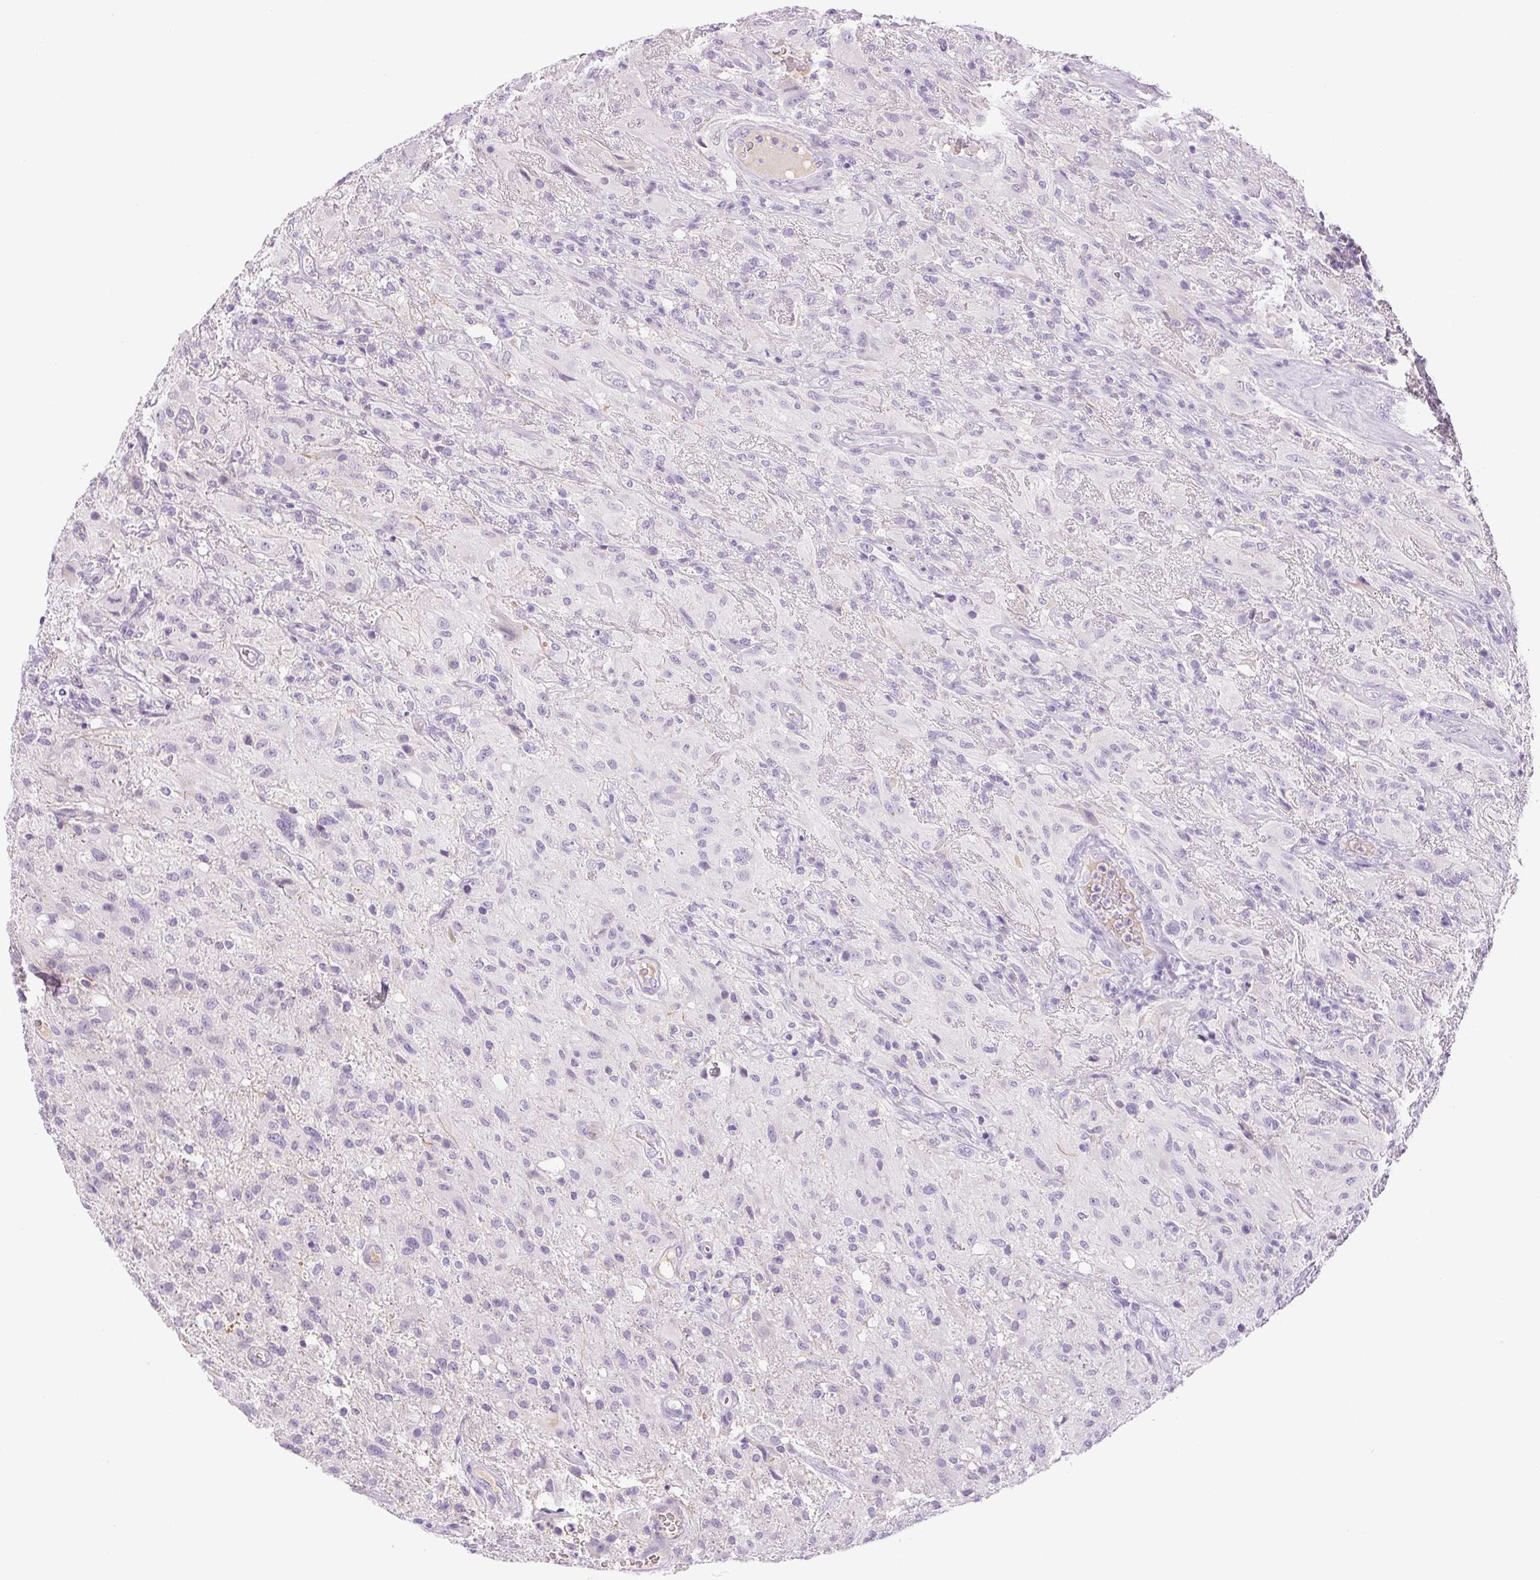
{"staining": {"intensity": "negative", "quantity": "none", "location": "none"}, "tissue": "glioma", "cell_type": "Tumor cells", "image_type": "cancer", "snomed": [{"axis": "morphology", "description": "Glioma, malignant, High grade"}, {"axis": "topography", "description": "Brain"}], "caption": "This image is of malignant glioma (high-grade) stained with immunohistochemistry (IHC) to label a protein in brown with the nuclei are counter-stained blue. There is no staining in tumor cells.", "gene": "IFIT1B", "patient": {"sex": "male", "age": 46}}